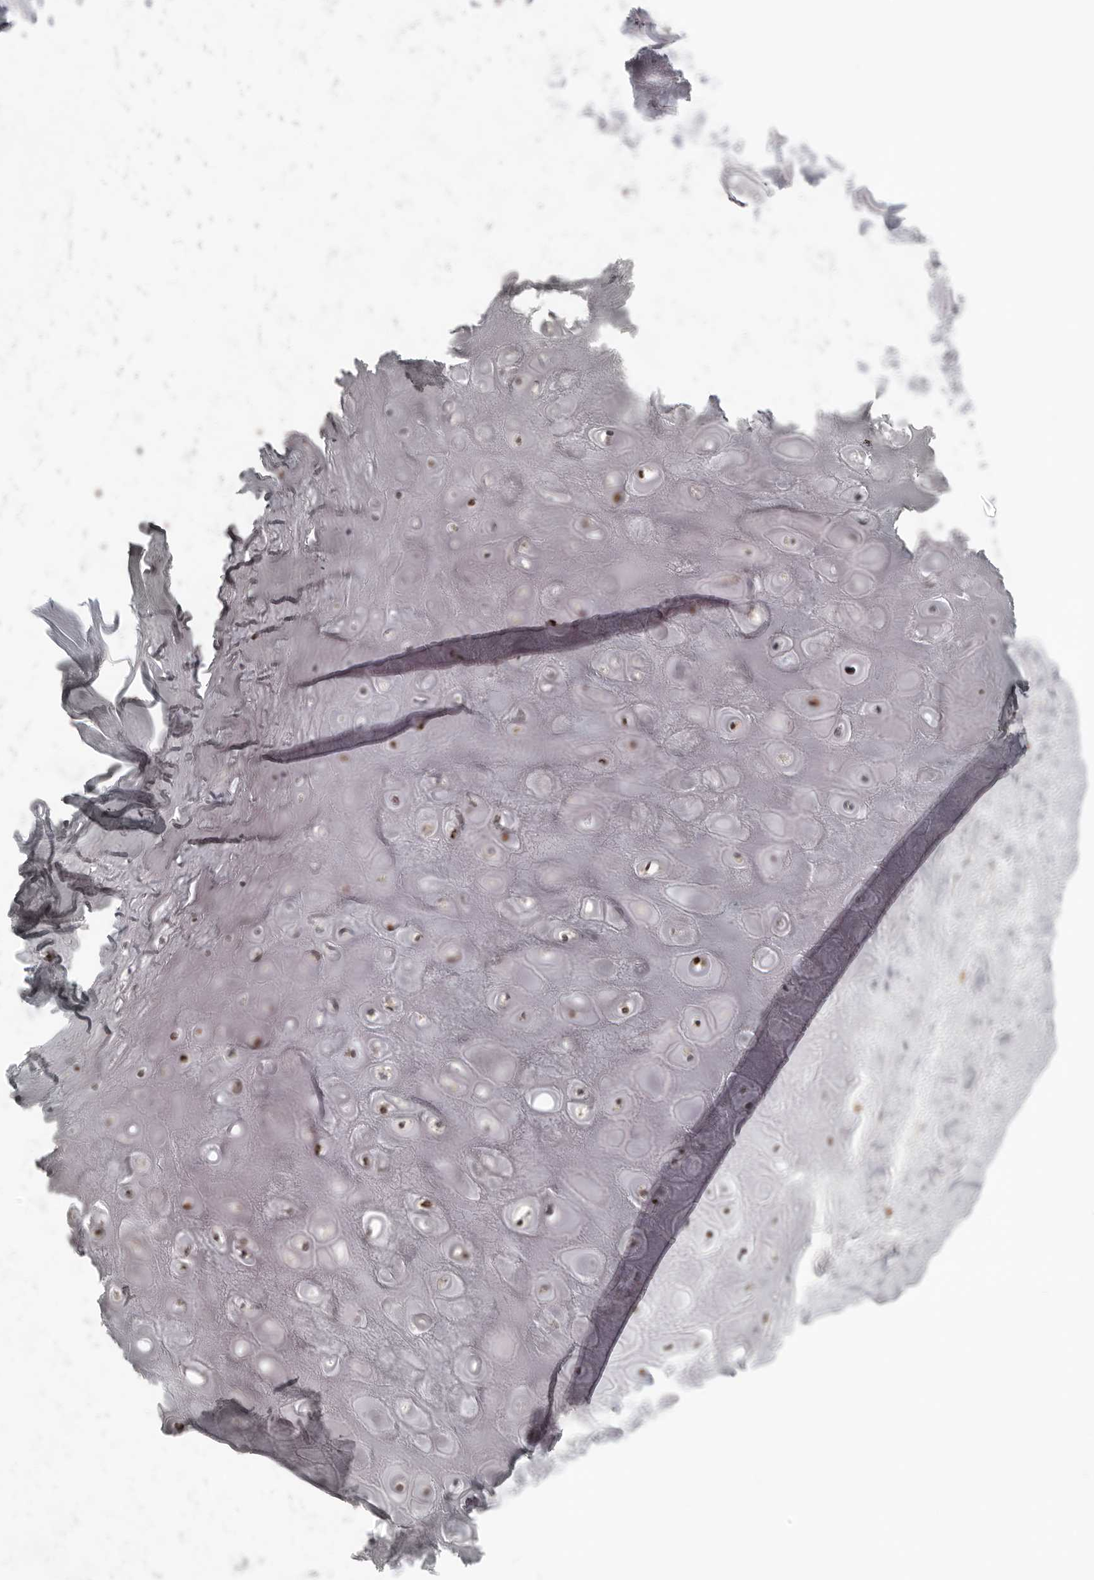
{"staining": {"intensity": "moderate", "quantity": "25%-75%", "location": "nuclear"}, "tissue": "adipose tissue", "cell_type": "Adipocytes", "image_type": "normal", "snomed": [{"axis": "morphology", "description": "Normal tissue, NOS"}, {"axis": "morphology", "description": "Basal cell carcinoma"}, {"axis": "topography", "description": "Skin"}], "caption": "This image demonstrates IHC staining of benign adipose tissue, with medium moderate nuclear positivity in approximately 25%-75% of adipocytes.", "gene": "SRP19", "patient": {"sex": "female", "age": 89}}